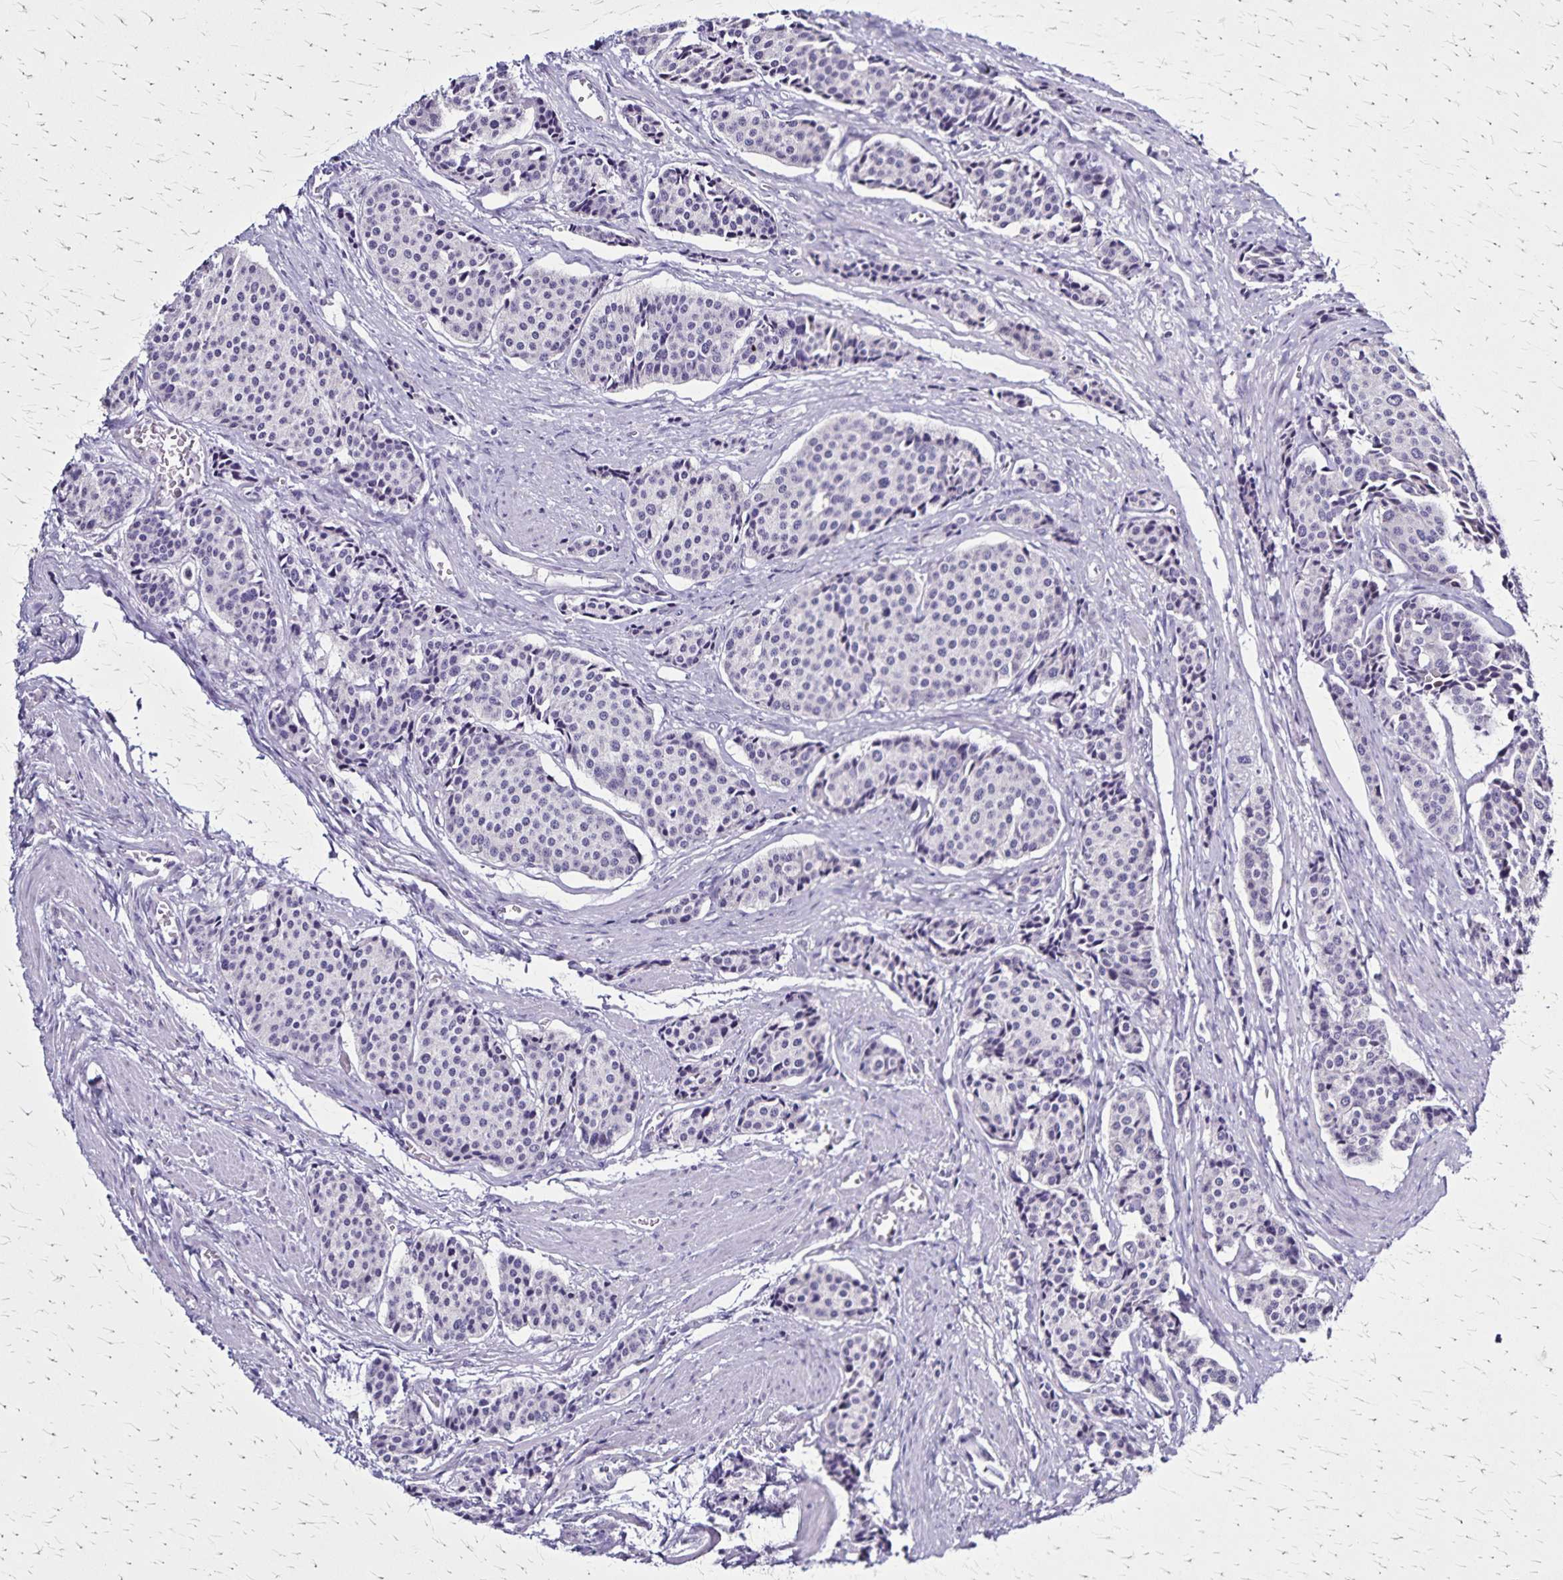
{"staining": {"intensity": "negative", "quantity": "none", "location": "none"}, "tissue": "carcinoid", "cell_type": "Tumor cells", "image_type": "cancer", "snomed": [{"axis": "morphology", "description": "Carcinoid, malignant, NOS"}, {"axis": "topography", "description": "Small intestine"}], "caption": "Tumor cells show no significant protein positivity in carcinoid (malignant). The staining is performed using DAB (3,3'-diaminobenzidine) brown chromogen with nuclei counter-stained in using hematoxylin.", "gene": "PLXNA4", "patient": {"sex": "male", "age": 73}}